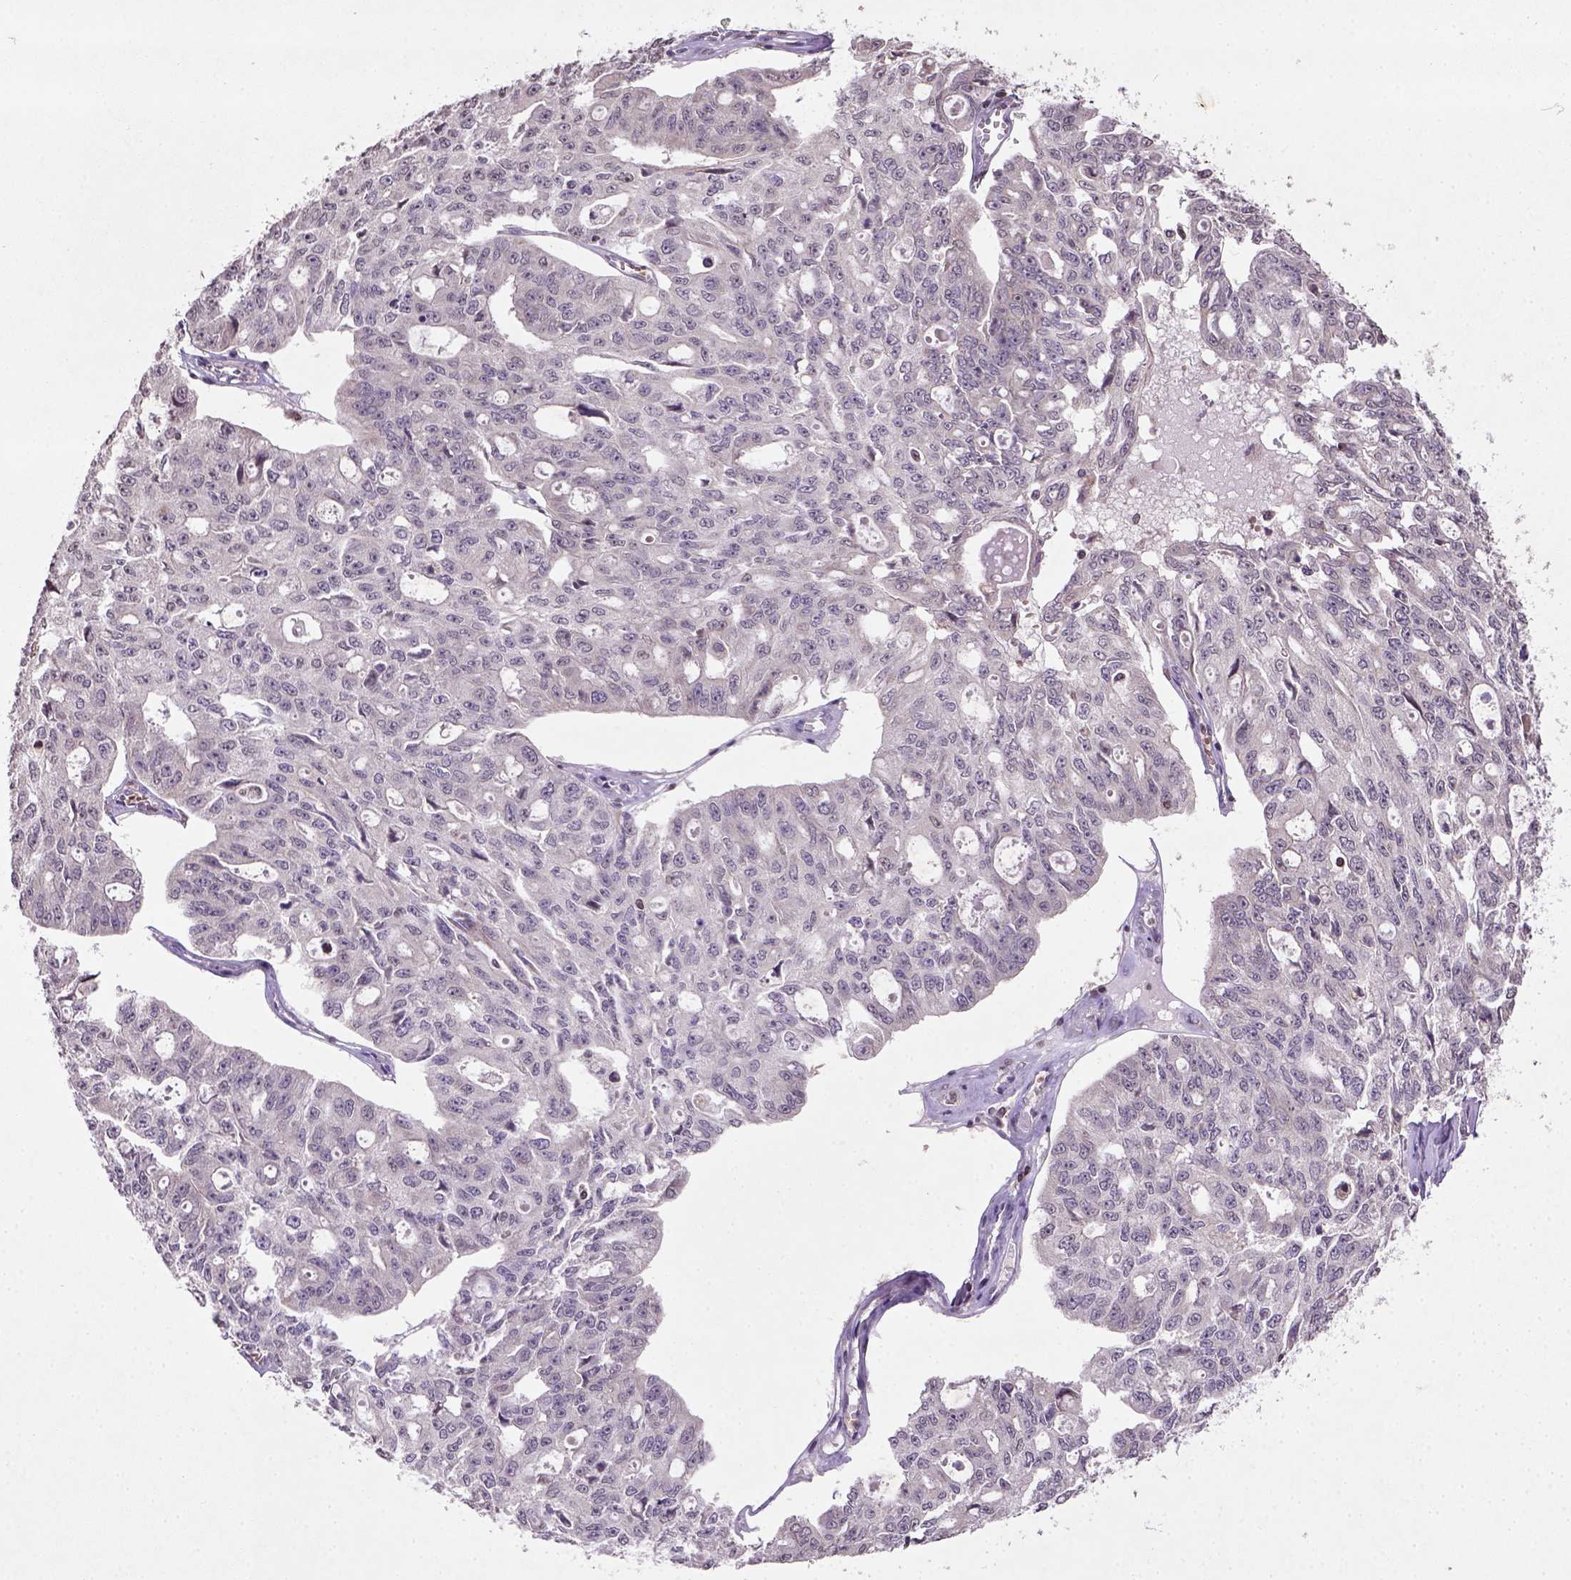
{"staining": {"intensity": "negative", "quantity": "none", "location": "none"}, "tissue": "ovarian cancer", "cell_type": "Tumor cells", "image_type": "cancer", "snomed": [{"axis": "morphology", "description": "Carcinoma, endometroid"}, {"axis": "topography", "description": "Ovary"}], "caption": "The immunohistochemistry (IHC) histopathology image has no significant positivity in tumor cells of ovarian cancer tissue.", "gene": "NUDT3", "patient": {"sex": "female", "age": 65}}